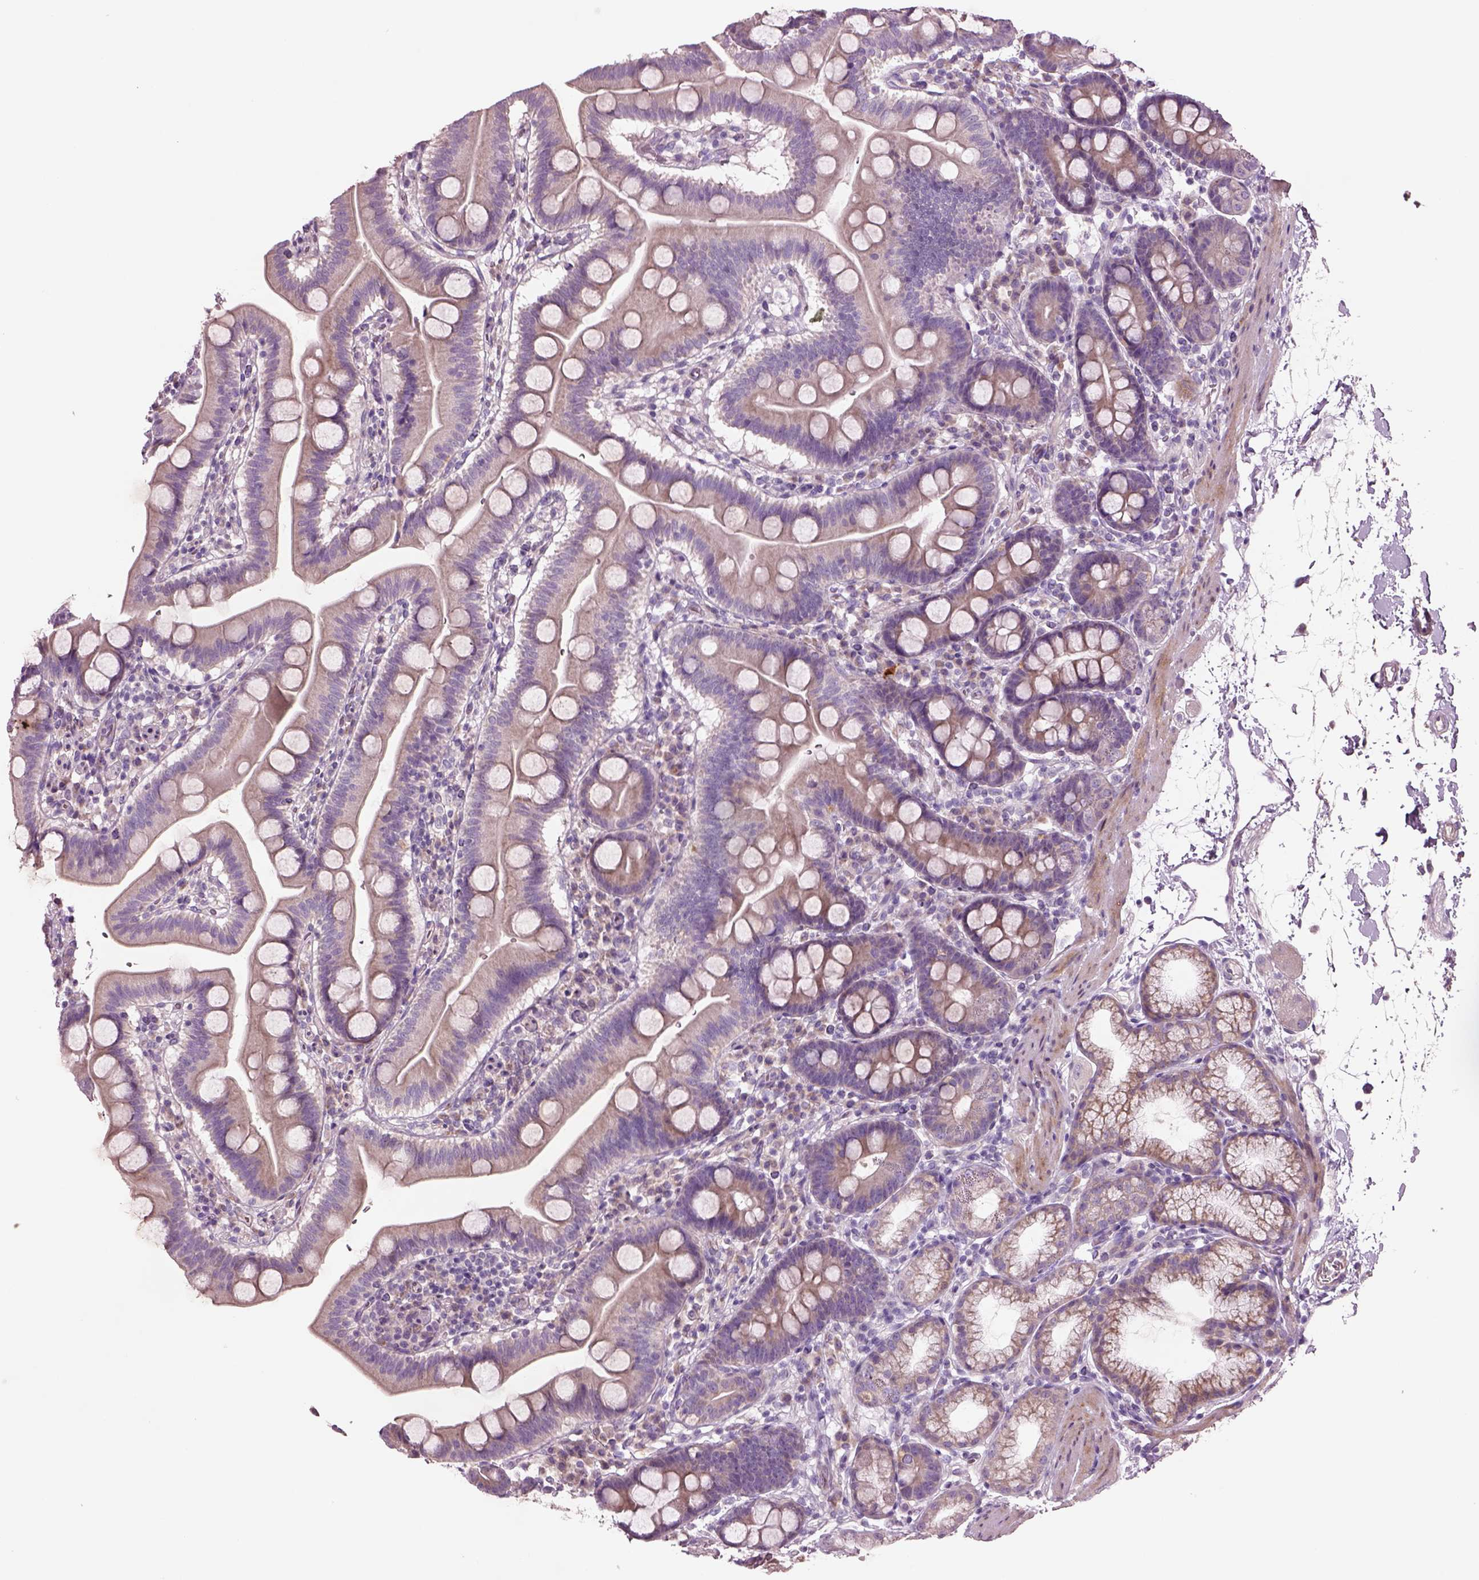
{"staining": {"intensity": "negative", "quantity": "none", "location": "none"}, "tissue": "duodenum", "cell_type": "Glandular cells", "image_type": "normal", "snomed": [{"axis": "morphology", "description": "Normal tissue, NOS"}, {"axis": "topography", "description": "Pancreas"}, {"axis": "topography", "description": "Duodenum"}], "caption": "DAB (3,3'-diaminobenzidine) immunohistochemical staining of normal human duodenum exhibits no significant staining in glandular cells.", "gene": "PLPP7", "patient": {"sex": "male", "age": 59}}